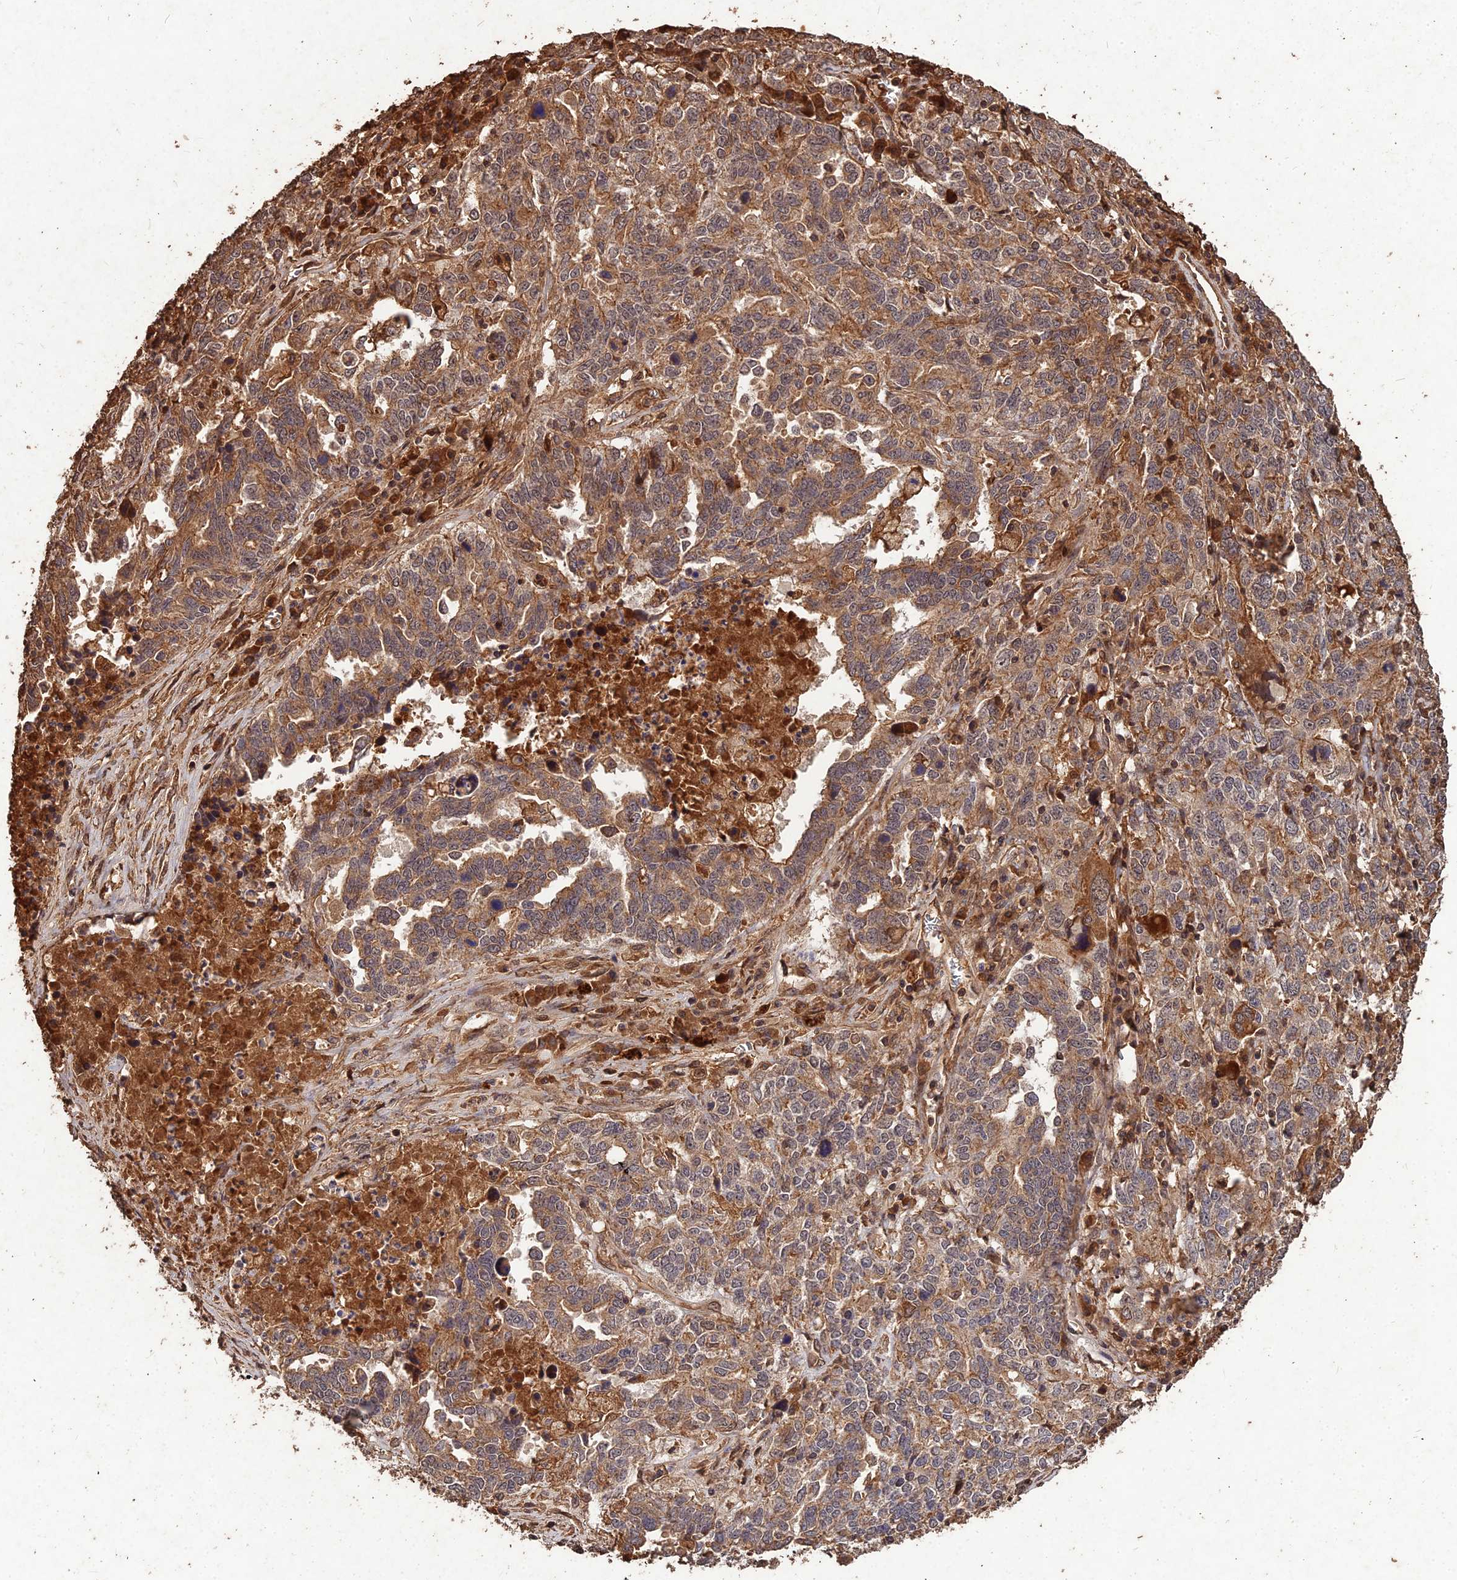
{"staining": {"intensity": "moderate", "quantity": ">75%", "location": "cytoplasmic/membranous"}, "tissue": "ovarian cancer", "cell_type": "Tumor cells", "image_type": "cancer", "snomed": [{"axis": "morphology", "description": "Carcinoma, endometroid"}, {"axis": "topography", "description": "Ovary"}], "caption": "Immunohistochemistry (IHC) image of human ovarian cancer stained for a protein (brown), which reveals medium levels of moderate cytoplasmic/membranous expression in about >75% of tumor cells.", "gene": "SYMPK", "patient": {"sex": "female", "age": 62}}